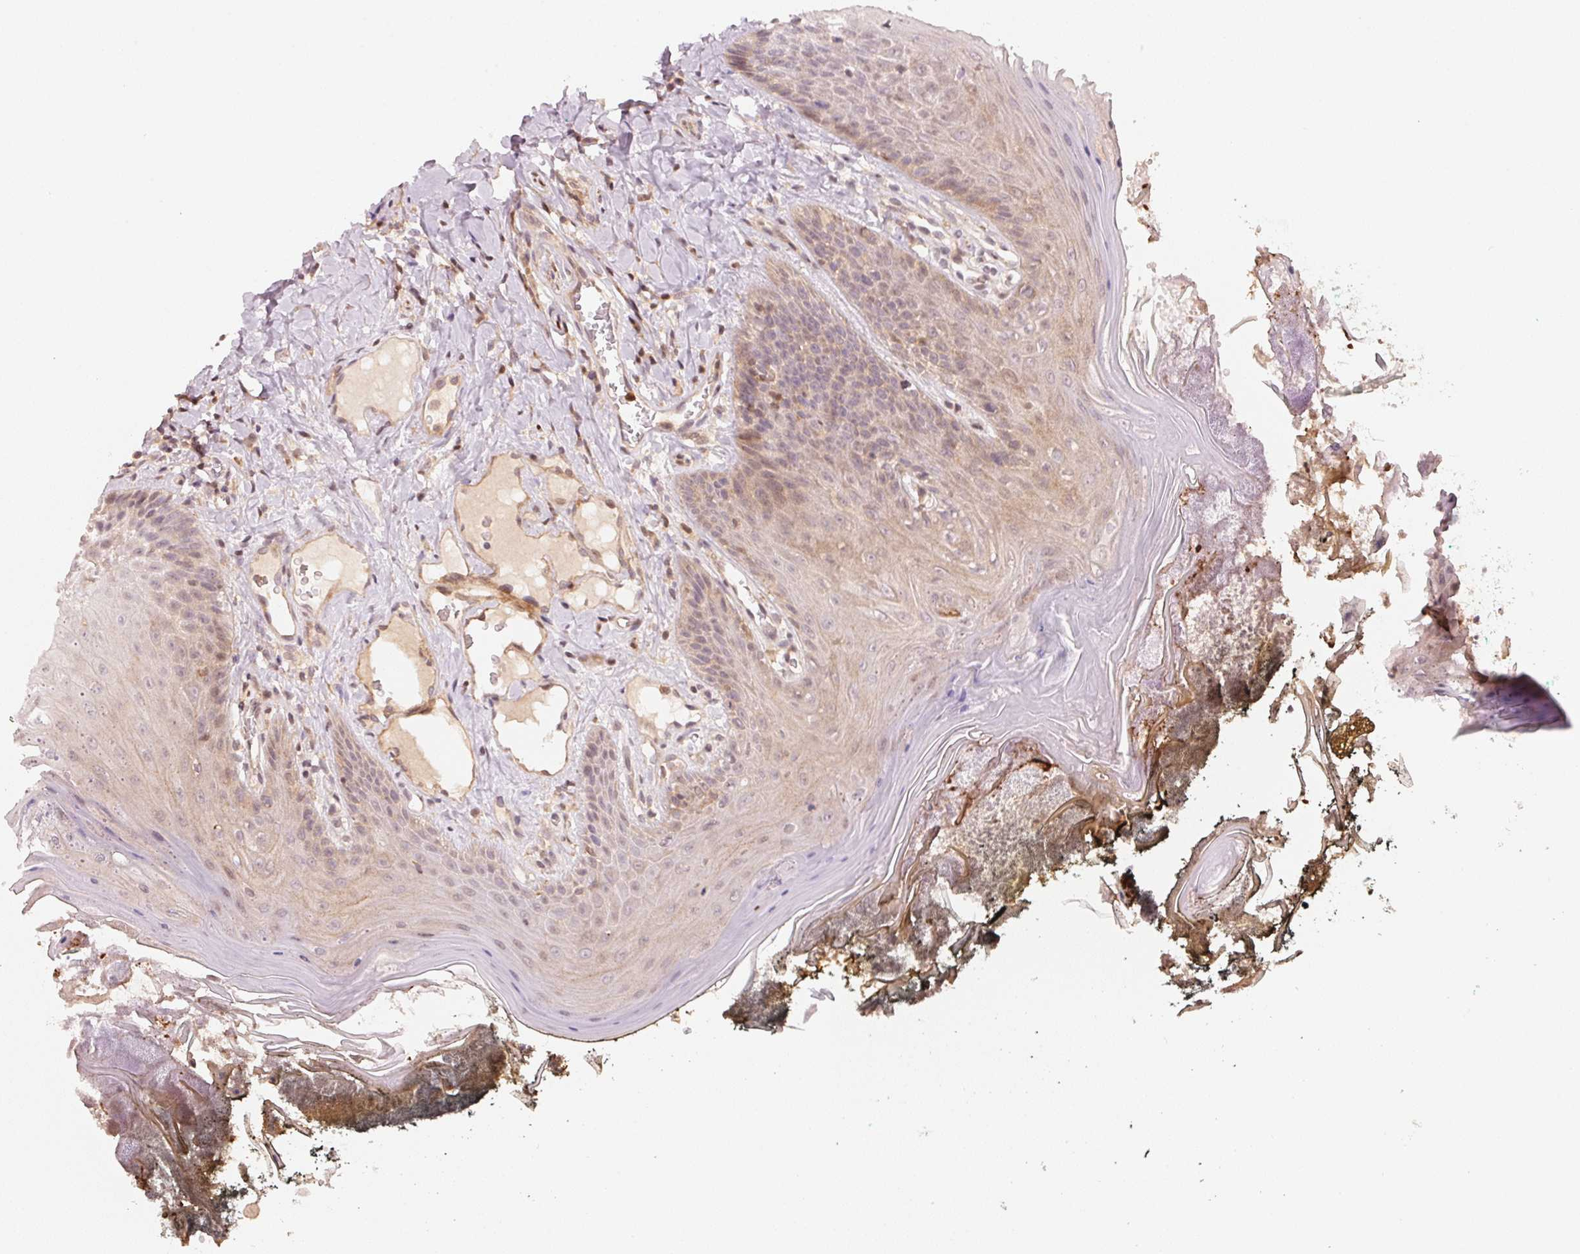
{"staining": {"intensity": "weak", "quantity": "<25%", "location": "cytoplasmic/membranous,nuclear"}, "tissue": "oral mucosa", "cell_type": "Squamous epithelial cells", "image_type": "normal", "snomed": [{"axis": "morphology", "description": "Normal tissue, NOS"}, {"axis": "topography", "description": "Oral tissue"}], "caption": "DAB (3,3'-diaminobenzidine) immunohistochemical staining of normal oral mucosa displays no significant positivity in squamous epithelial cells. The staining was performed using DAB (3,3'-diaminobenzidine) to visualize the protein expression in brown, while the nuclei were stained in blue with hematoxylin (Magnification: 20x).", "gene": "PRKN", "patient": {"sex": "male", "age": 9}}